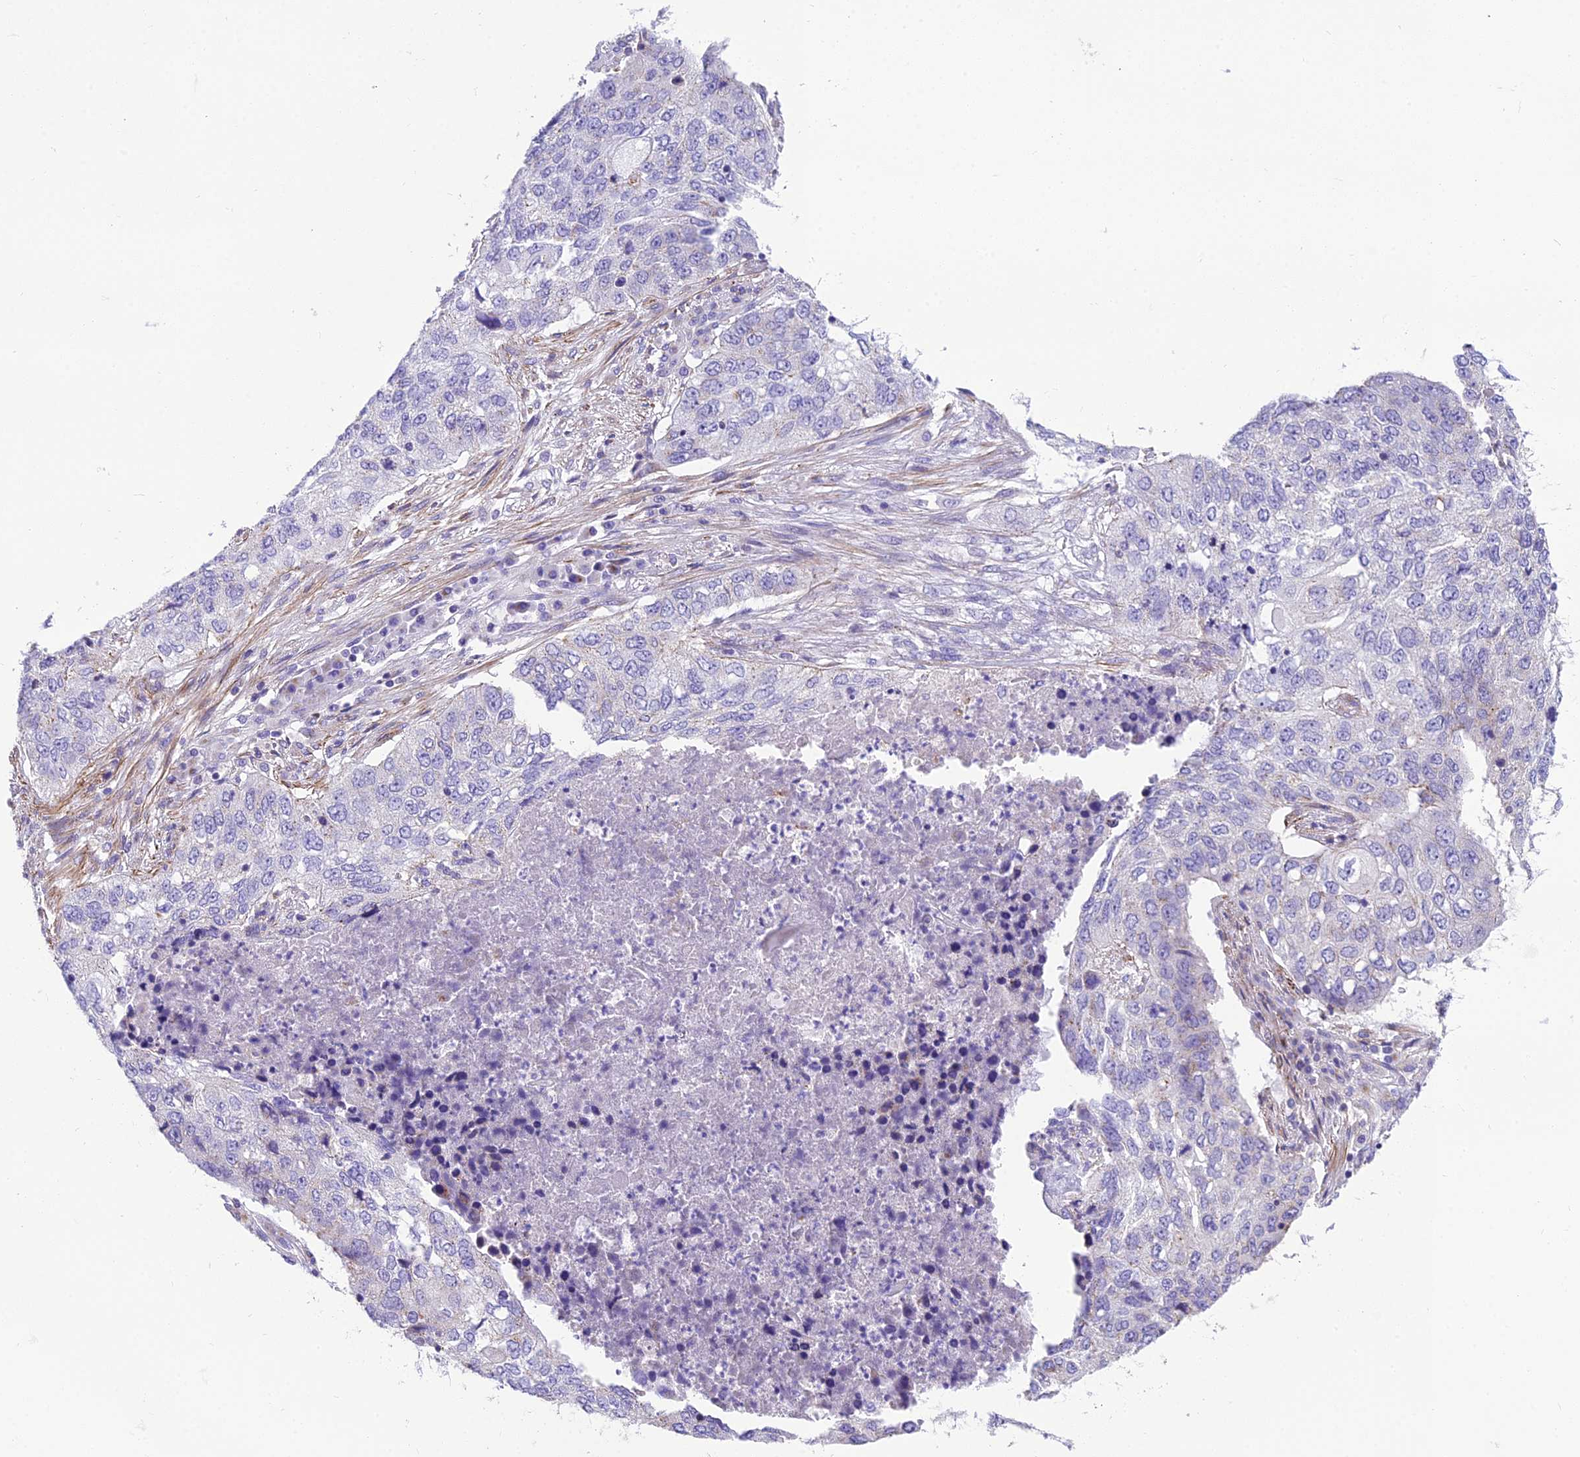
{"staining": {"intensity": "negative", "quantity": "none", "location": "none"}, "tissue": "lung cancer", "cell_type": "Tumor cells", "image_type": "cancer", "snomed": [{"axis": "morphology", "description": "Squamous cell carcinoma, NOS"}, {"axis": "topography", "description": "Lung"}], "caption": "Tumor cells are negative for brown protein staining in lung squamous cell carcinoma.", "gene": "GFRA1", "patient": {"sex": "female", "age": 63}}